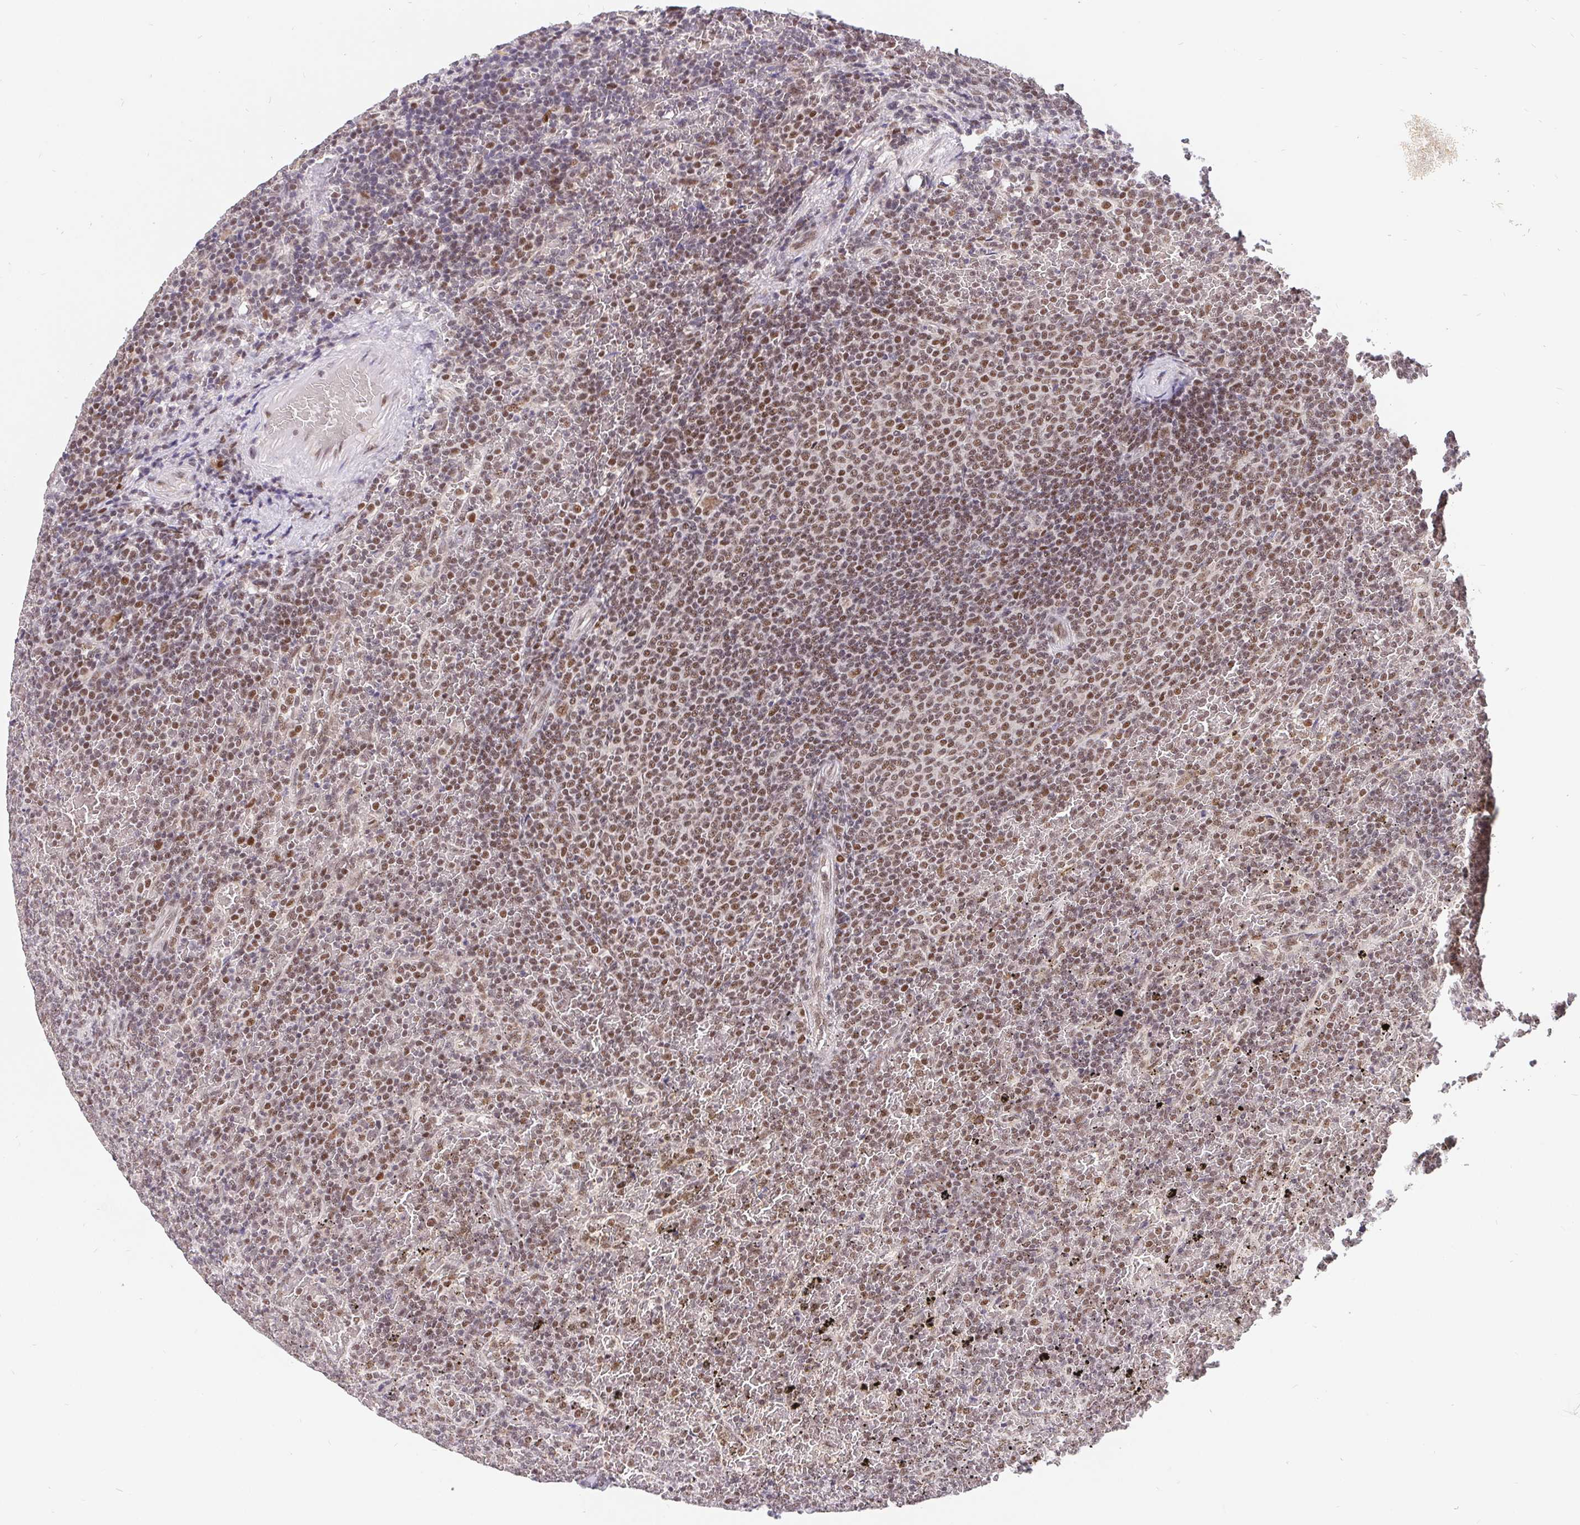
{"staining": {"intensity": "weak", "quantity": "25%-75%", "location": "nuclear"}, "tissue": "lymphoma", "cell_type": "Tumor cells", "image_type": "cancer", "snomed": [{"axis": "morphology", "description": "Malignant lymphoma, non-Hodgkin's type, Low grade"}, {"axis": "topography", "description": "Spleen"}], "caption": "The histopathology image exhibits staining of malignant lymphoma, non-Hodgkin's type (low-grade), revealing weak nuclear protein staining (brown color) within tumor cells.", "gene": "POU2F1", "patient": {"sex": "female", "age": 77}}